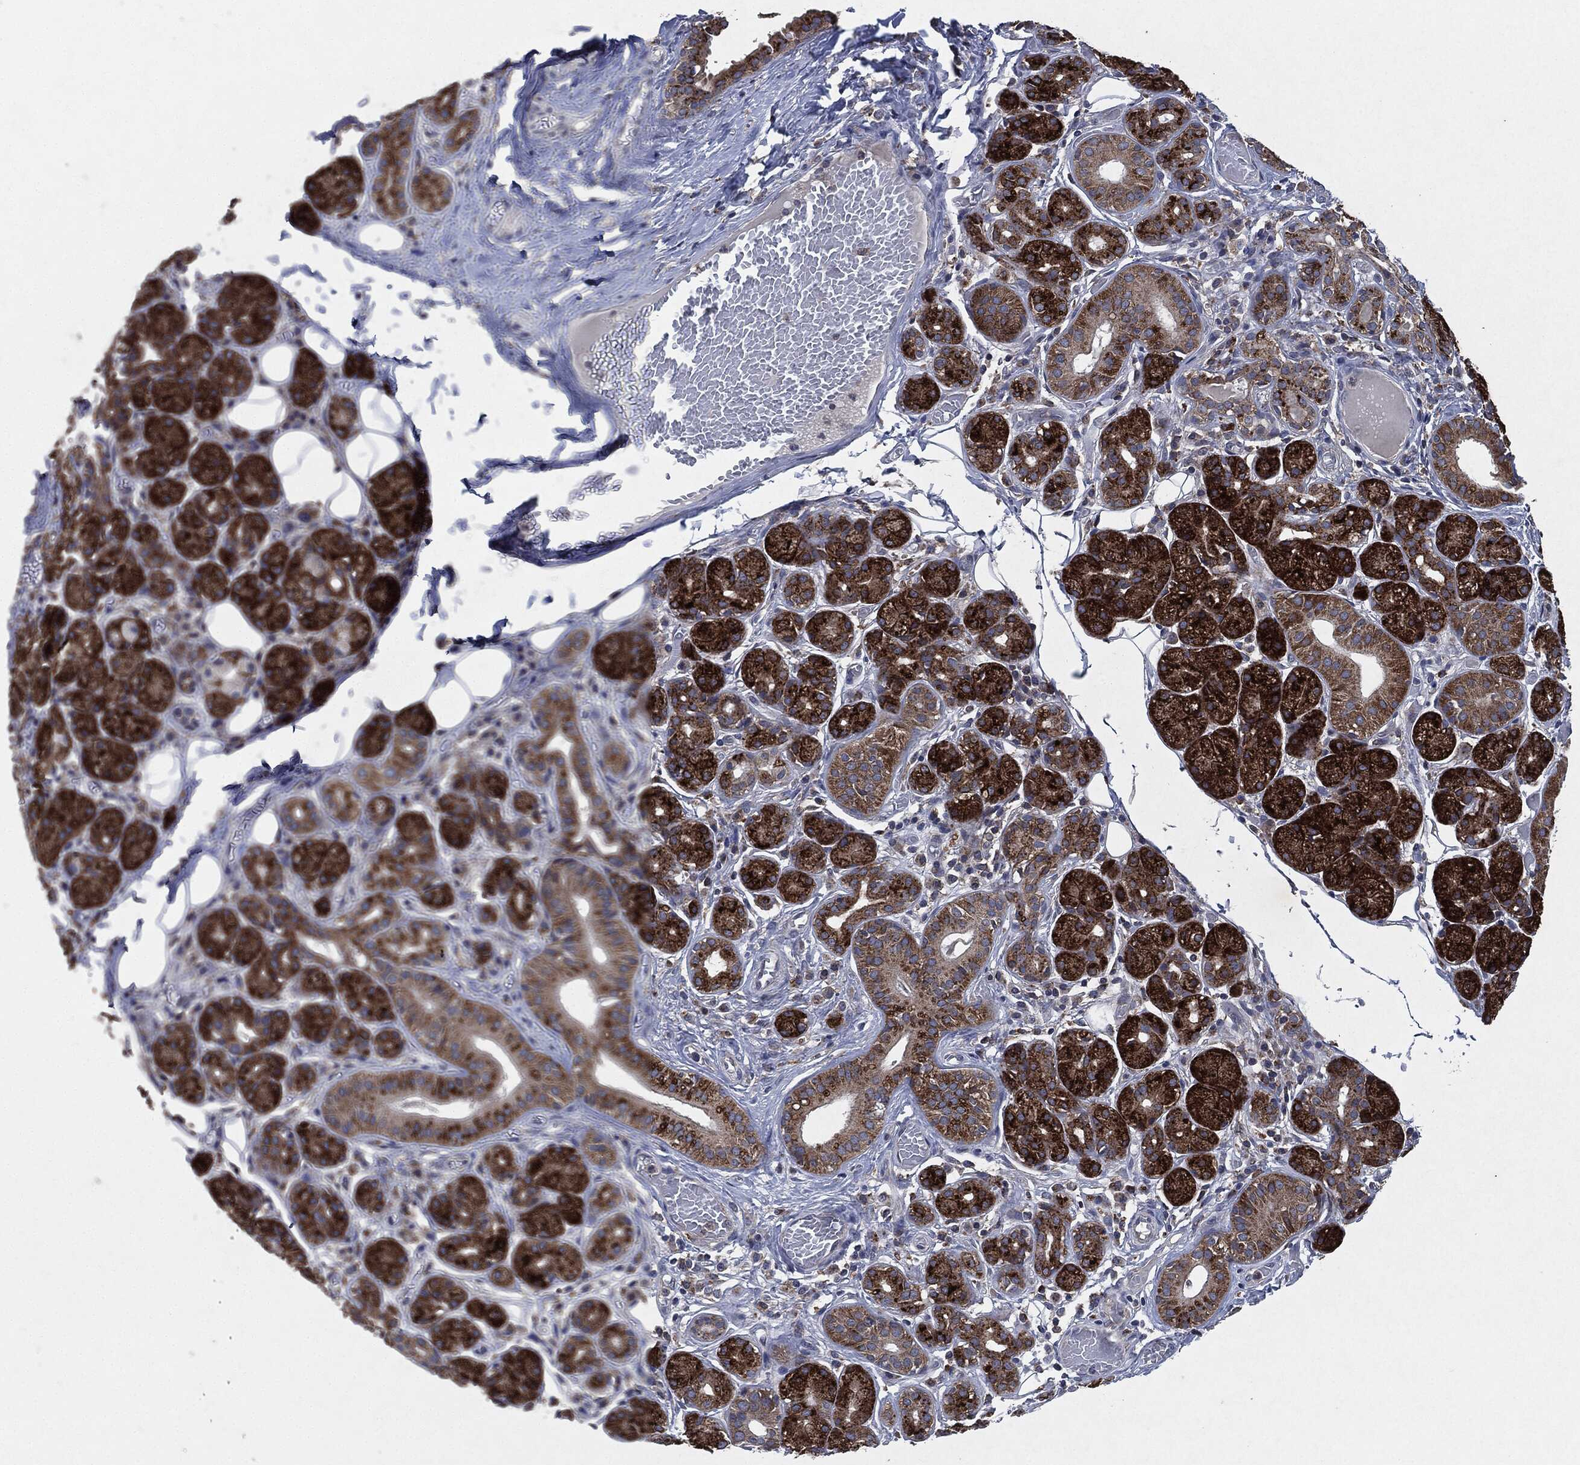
{"staining": {"intensity": "strong", "quantity": ">75%", "location": "cytoplasmic/membranous"}, "tissue": "salivary gland", "cell_type": "Glandular cells", "image_type": "normal", "snomed": [{"axis": "morphology", "description": "Normal tissue, NOS"}, {"axis": "topography", "description": "Salivary gland"}], "caption": "Human salivary gland stained for a protein (brown) shows strong cytoplasmic/membranous positive expression in about >75% of glandular cells.", "gene": "SLC31A2", "patient": {"sex": "male", "age": 71}}